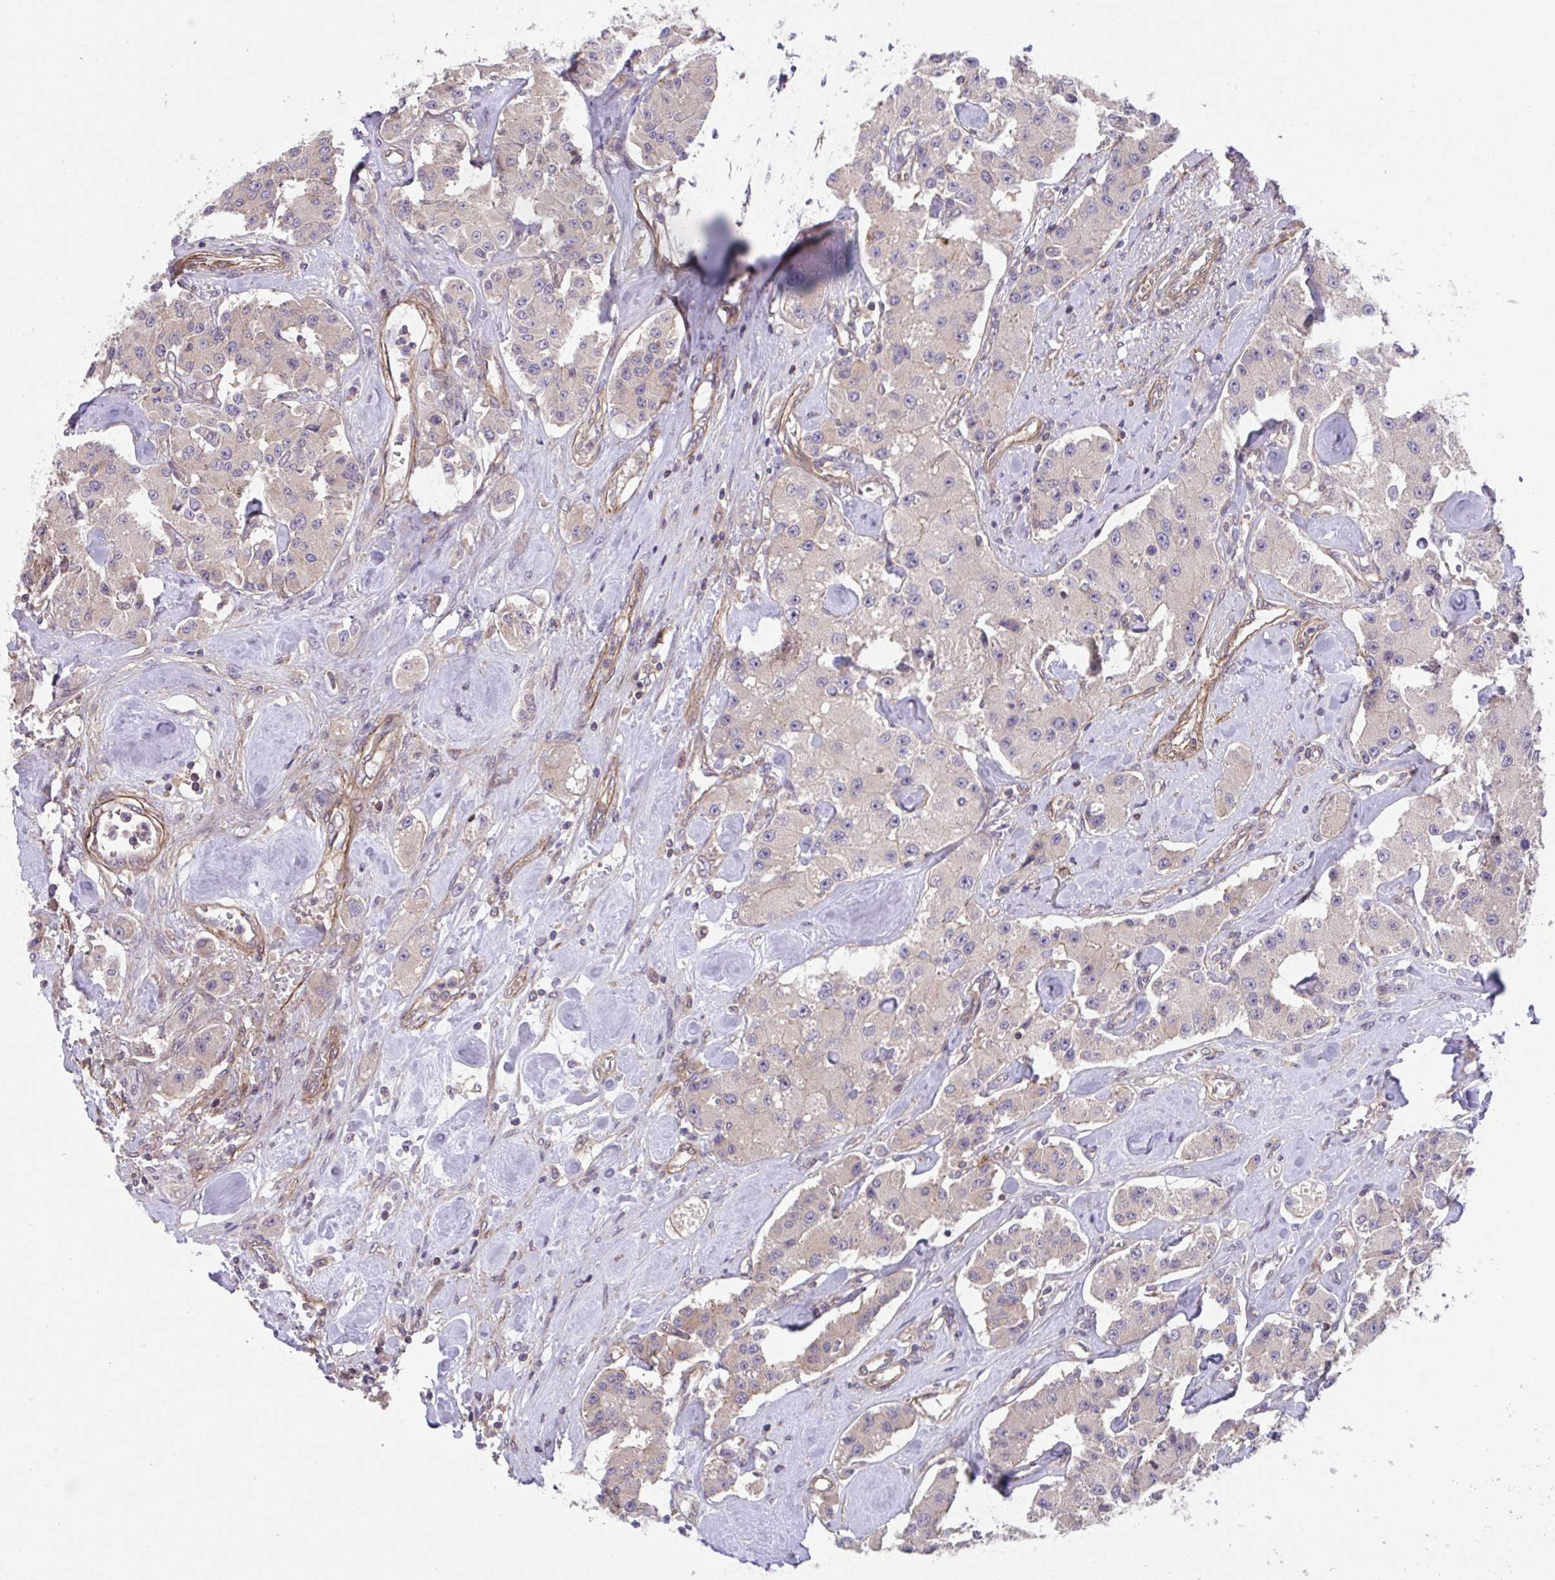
{"staining": {"intensity": "weak", "quantity": ">75%", "location": "cytoplasmic/membranous"}, "tissue": "carcinoid", "cell_type": "Tumor cells", "image_type": "cancer", "snomed": [{"axis": "morphology", "description": "Carcinoid, malignant, NOS"}, {"axis": "topography", "description": "Pancreas"}], "caption": "DAB (3,3'-diaminobenzidine) immunohistochemical staining of human carcinoid (malignant) reveals weak cytoplasmic/membranous protein expression in about >75% of tumor cells.", "gene": "ZNF696", "patient": {"sex": "male", "age": 41}}